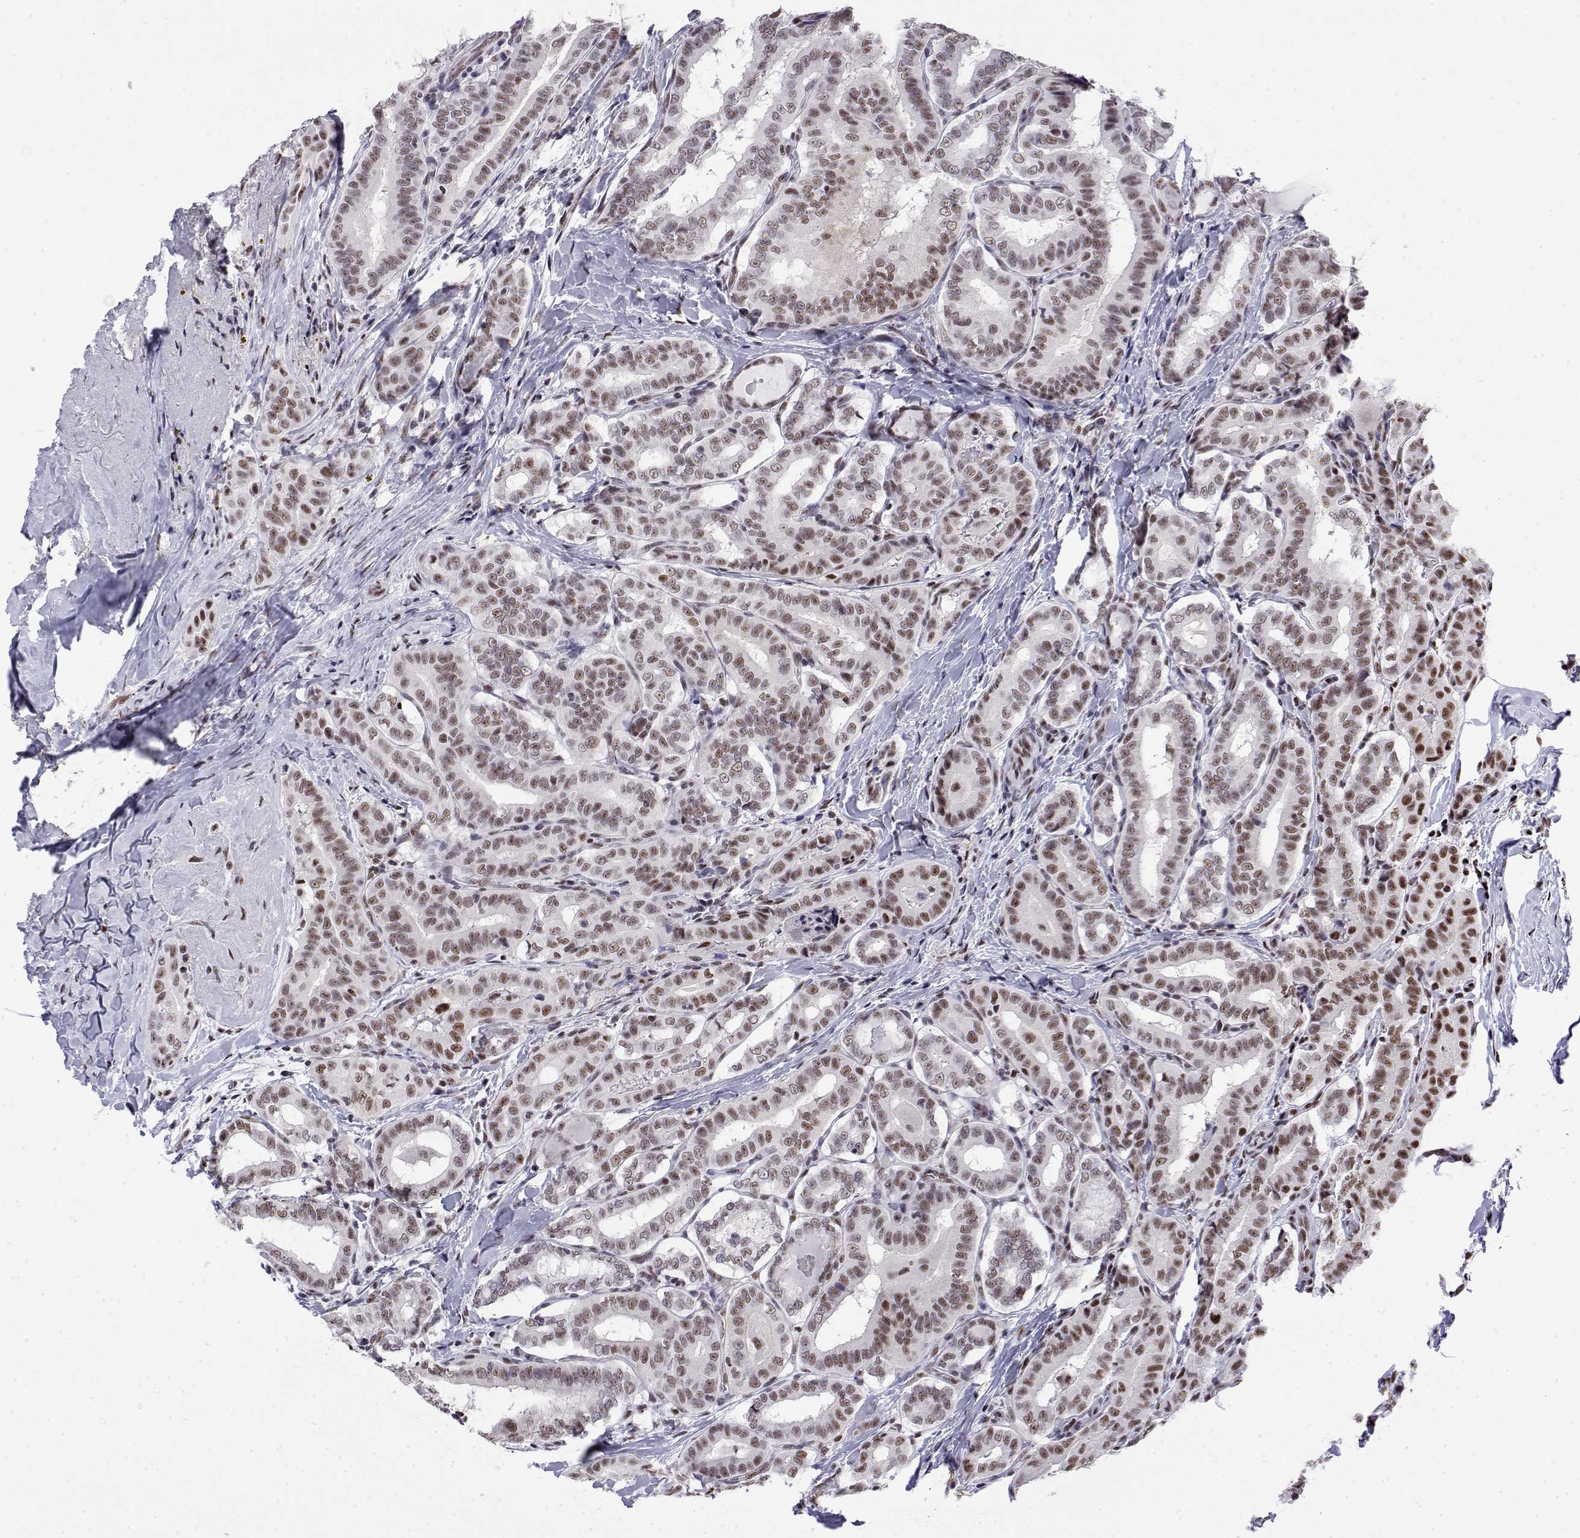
{"staining": {"intensity": "moderate", "quantity": ">75%", "location": "nuclear"}, "tissue": "thyroid cancer", "cell_type": "Tumor cells", "image_type": "cancer", "snomed": [{"axis": "morphology", "description": "Papillary adenocarcinoma, NOS"}, {"axis": "morphology", "description": "Papillary adenoma metastatic"}, {"axis": "topography", "description": "Thyroid gland"}], "caption": "Thyroid cancer stained with a brown dye exhibits moderate nuclear positive expression in about >75% of tumor cells.", "gene": "POLDIP3", "patient": {"sex": "female", "age": 50}}